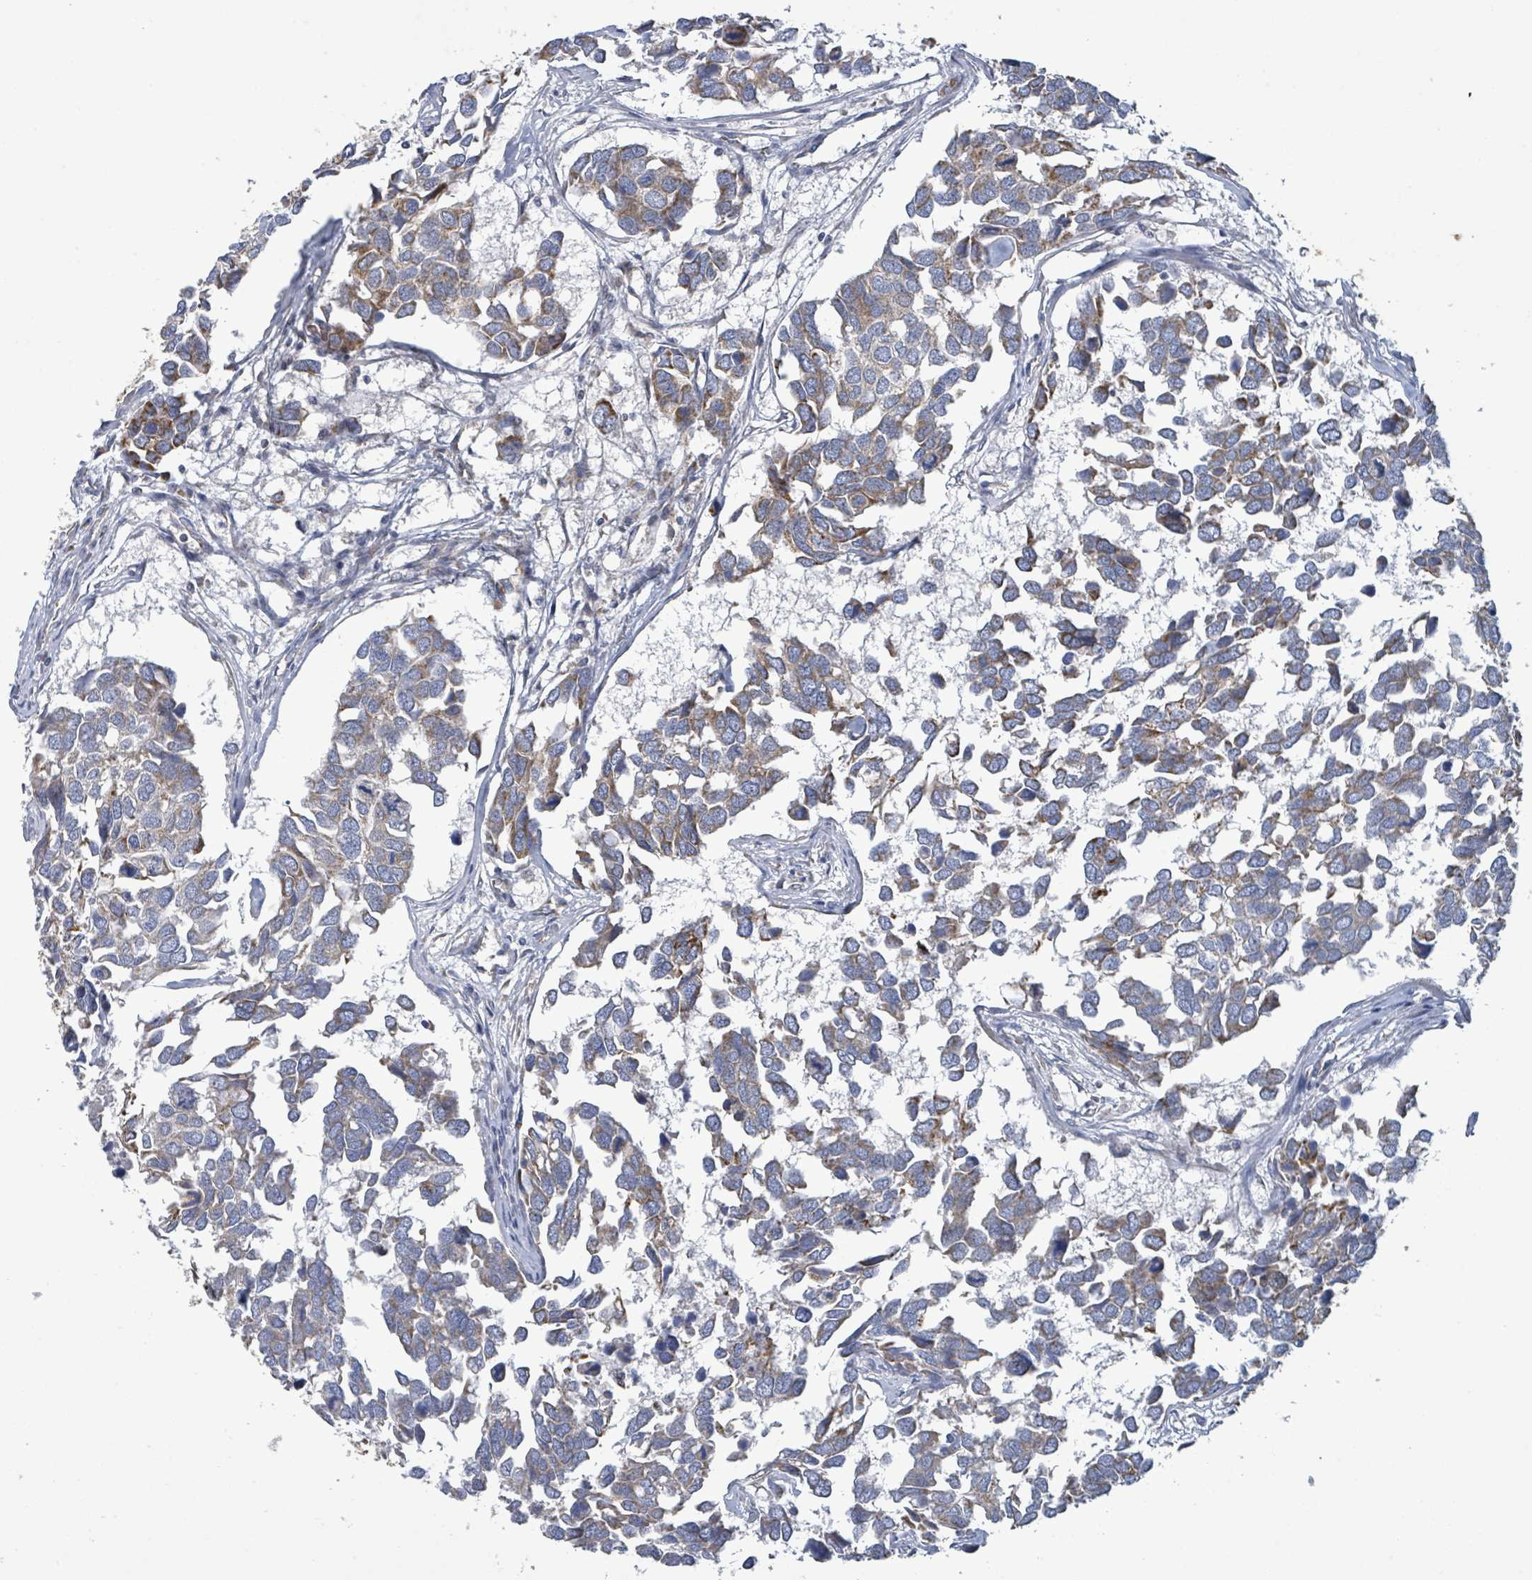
{"staining": {"intensity": "moderate", "quantity": "25%-75%", "location": "cytoplasmic/membranous"}, "tissue": "breast cancer", "cell_type": "Tumor cells", "image_type": "cancer", "snomed": [{"axis": "morphology", "description": "Duct carcinoma"}, {"axis": "topography", "description": "Breast"}], "caption": "Immunohistochemical staining of breast cancer reveals medium levels of moderate cytoplasmic/membranous expression in about 25%-75% of tumor cells. The protein is stained brown, and the nuclei are stained in blue (DAB (3,3'-diaminobenzidine) IHC with brightfield microscopy, high magnification).", "gene": "SUCLG2", "patient": {"sex": "female", "age": 83}}